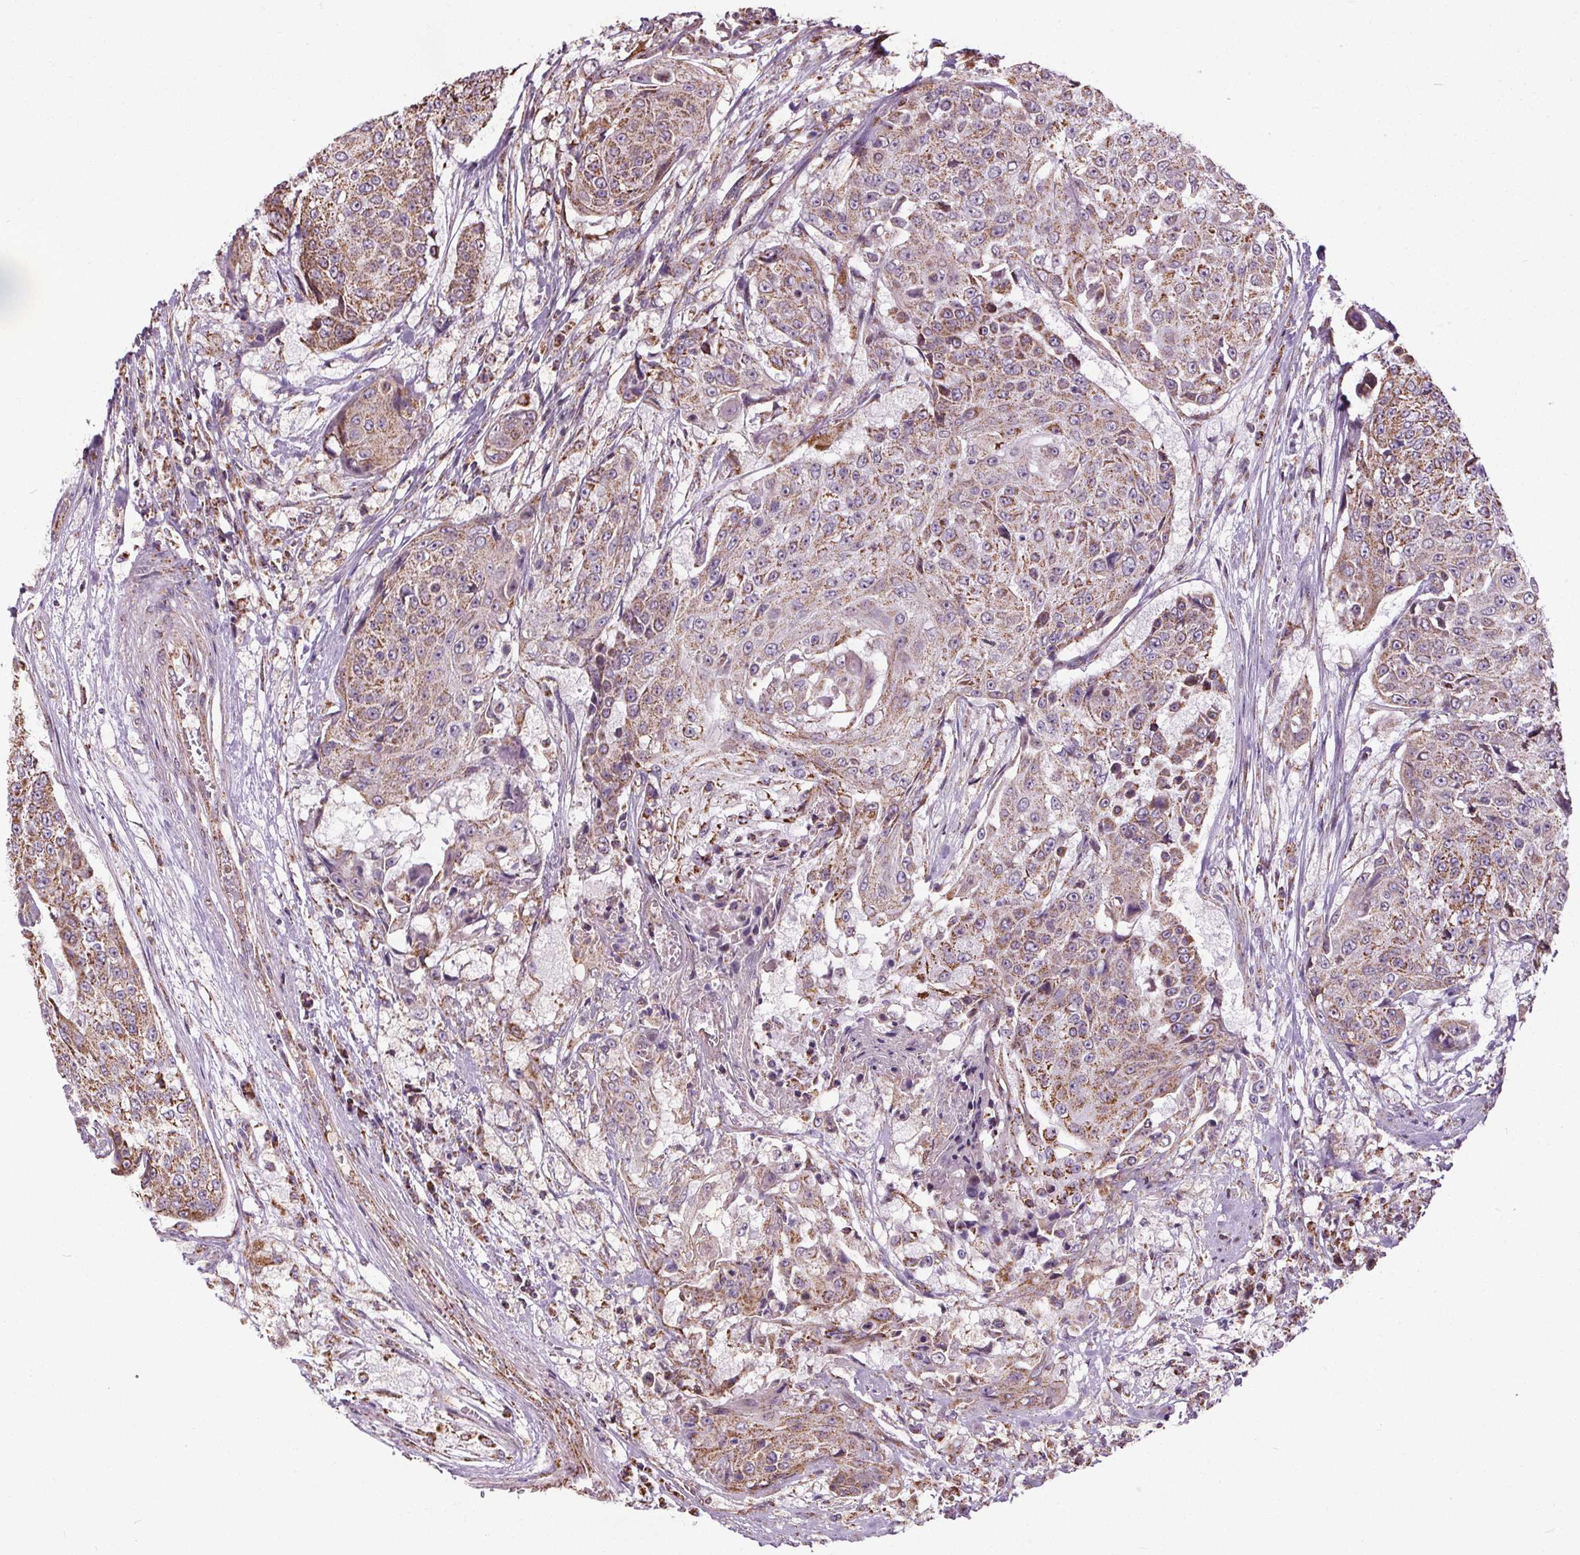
{"staining": {"intensity": "moderate", "quantity": ">75%", "location": "cytoplasmic/membranous"}, "tissue": "urothelial cancer", "cell_type": "Tumor cells", "image_type": "cancer", "snomed": [{"axis": "morphology", "description": "Urothelial carcinoma, High grade"}, {"axis": "topography", "description": "Urinary bladder"}], "caption": "Tumor cells reveal moderate cytoplasmic/membranous staining in approximately >75% of cells in urothelial carcinoma (high-grade).", "gene": "ZNF548", "patient": {"sex": "female", "age": 63}}